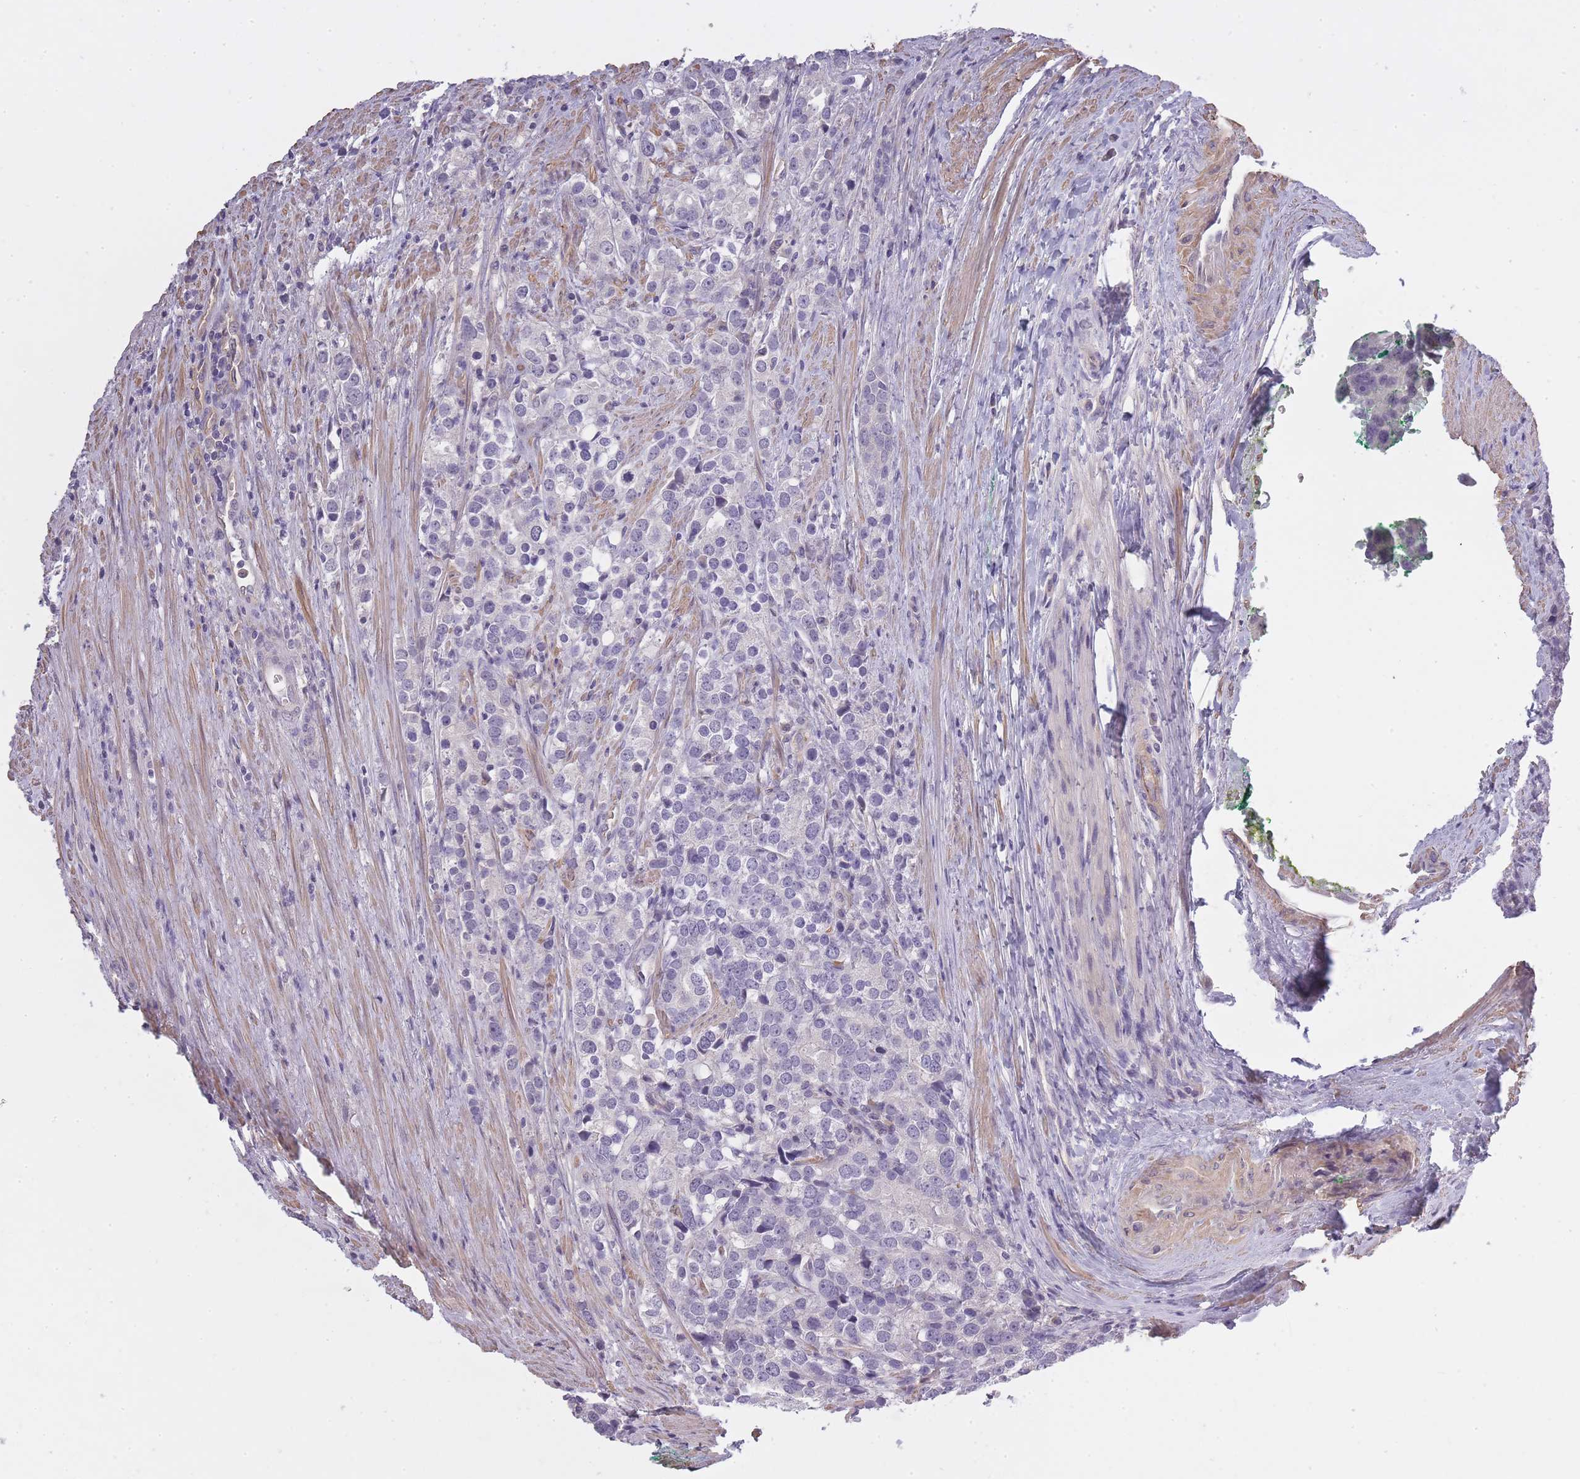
{"staining": {"intensity": "negative", "quantity": "none", "location": "none"}, "tissue": "prostate cancer", "cell_type": "Tumor cells", "image_type": "cancer", "snomed": [{"axis": "morphology", "description": "Adenocarcinoma, High grade"}, {"axis": "topography", "description": "Prostate"}], "caption": "Protein analysis of prostate cancer (high-grade adenocarcinoma) shows no significant staining in tumor cells.", "gene": "SLC8A2", "patient": {"sex": "male", "age": 71}}